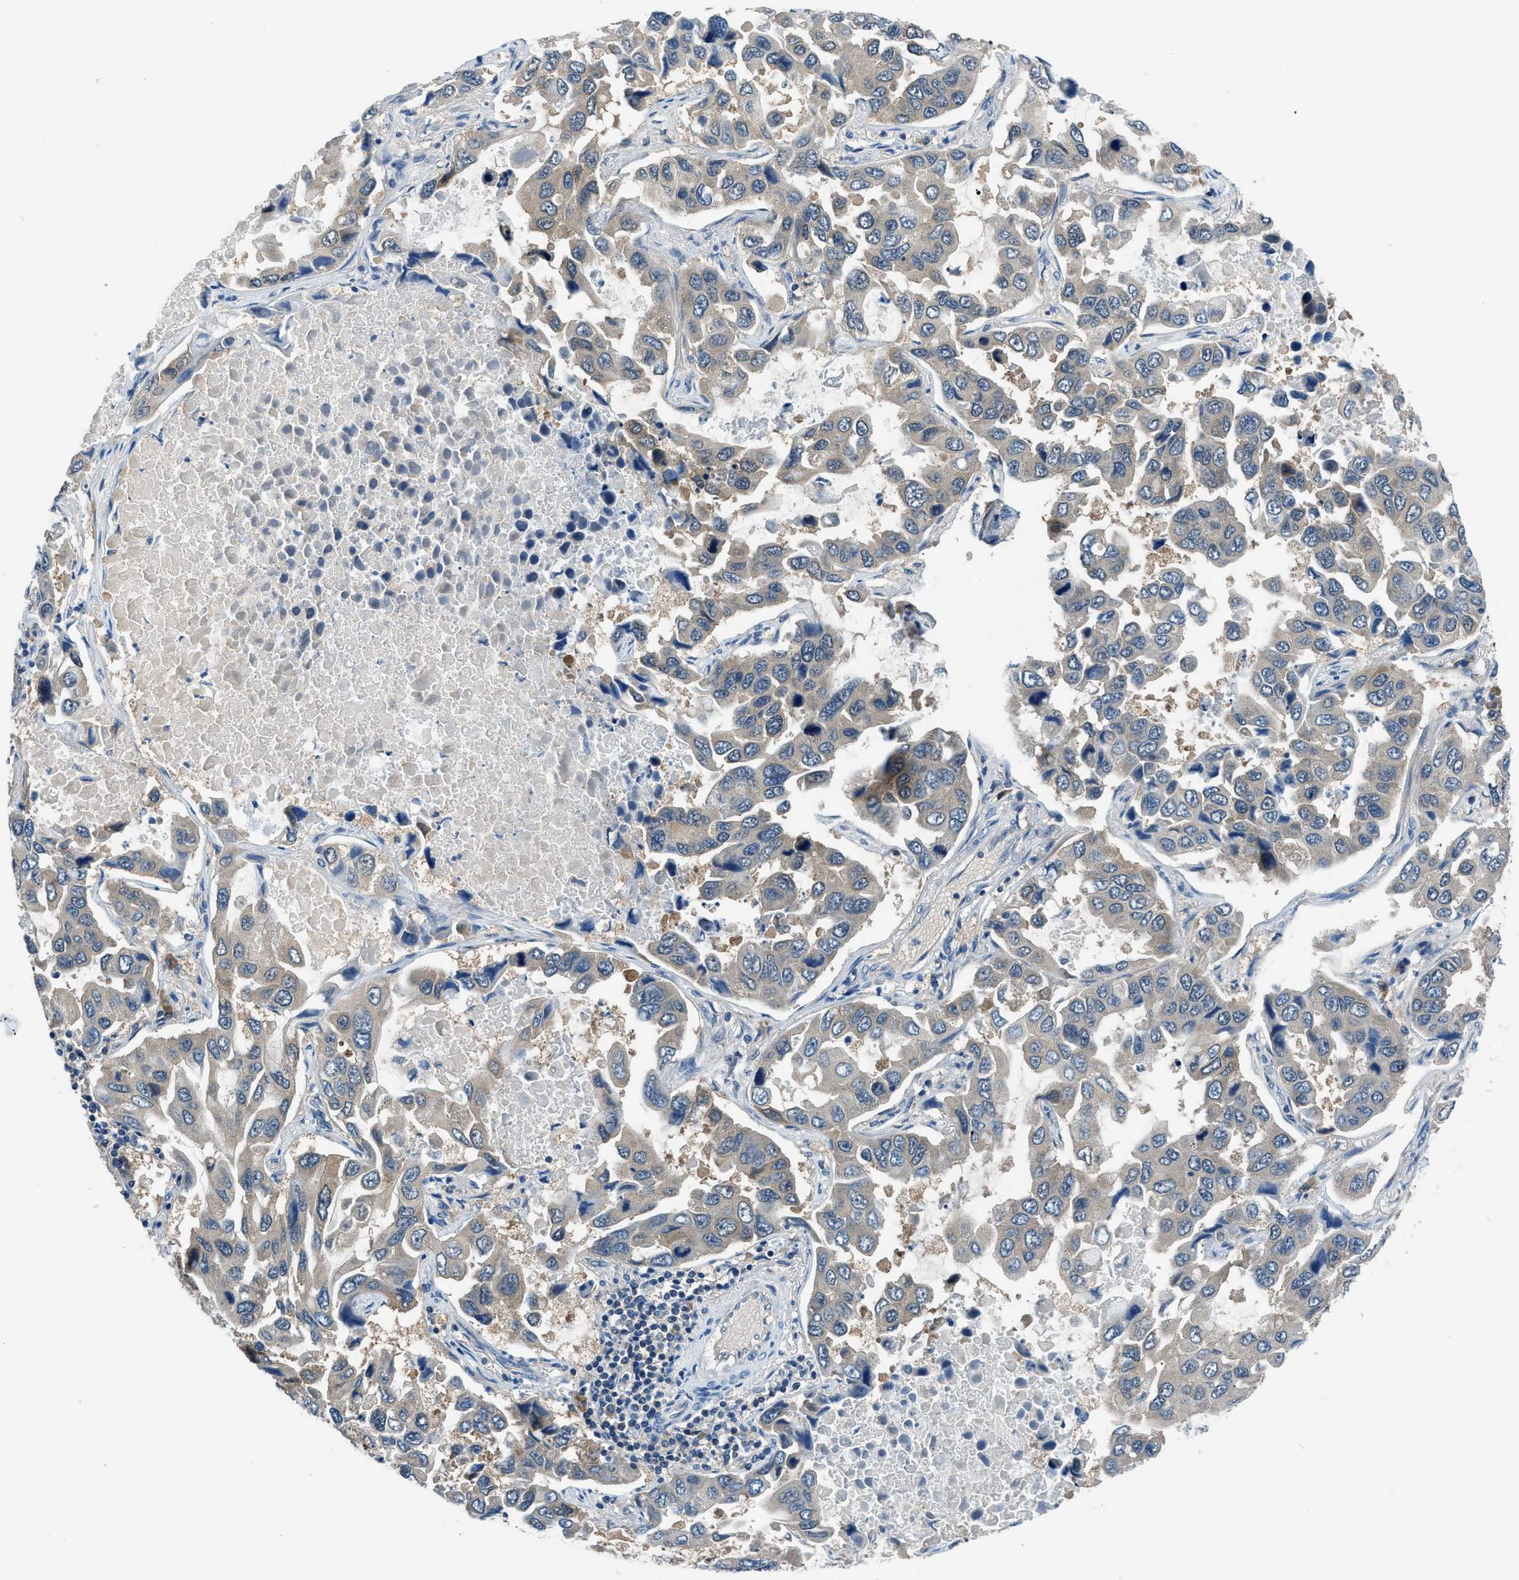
{"staining": {"intensity": "weak", "quantity": "<25%", "location": "cytoplasmic/membranous"}, "tissue": "lung cancer", "cell_type": "Tumor cells", "image_type": "cancer", "snomed": [{"axis": "morphology", "description": "Adenocarcinoma, NOS"}, {"axis": "topography", "description": "Lung"}], "caption": "The immunohistochemistry histopathology image has no significant positivity in tumor cells of lung cancer (adenocarcinoma) tissue.", "gene": "ACP1", "patient": {"sex": "male", "age": 64}}